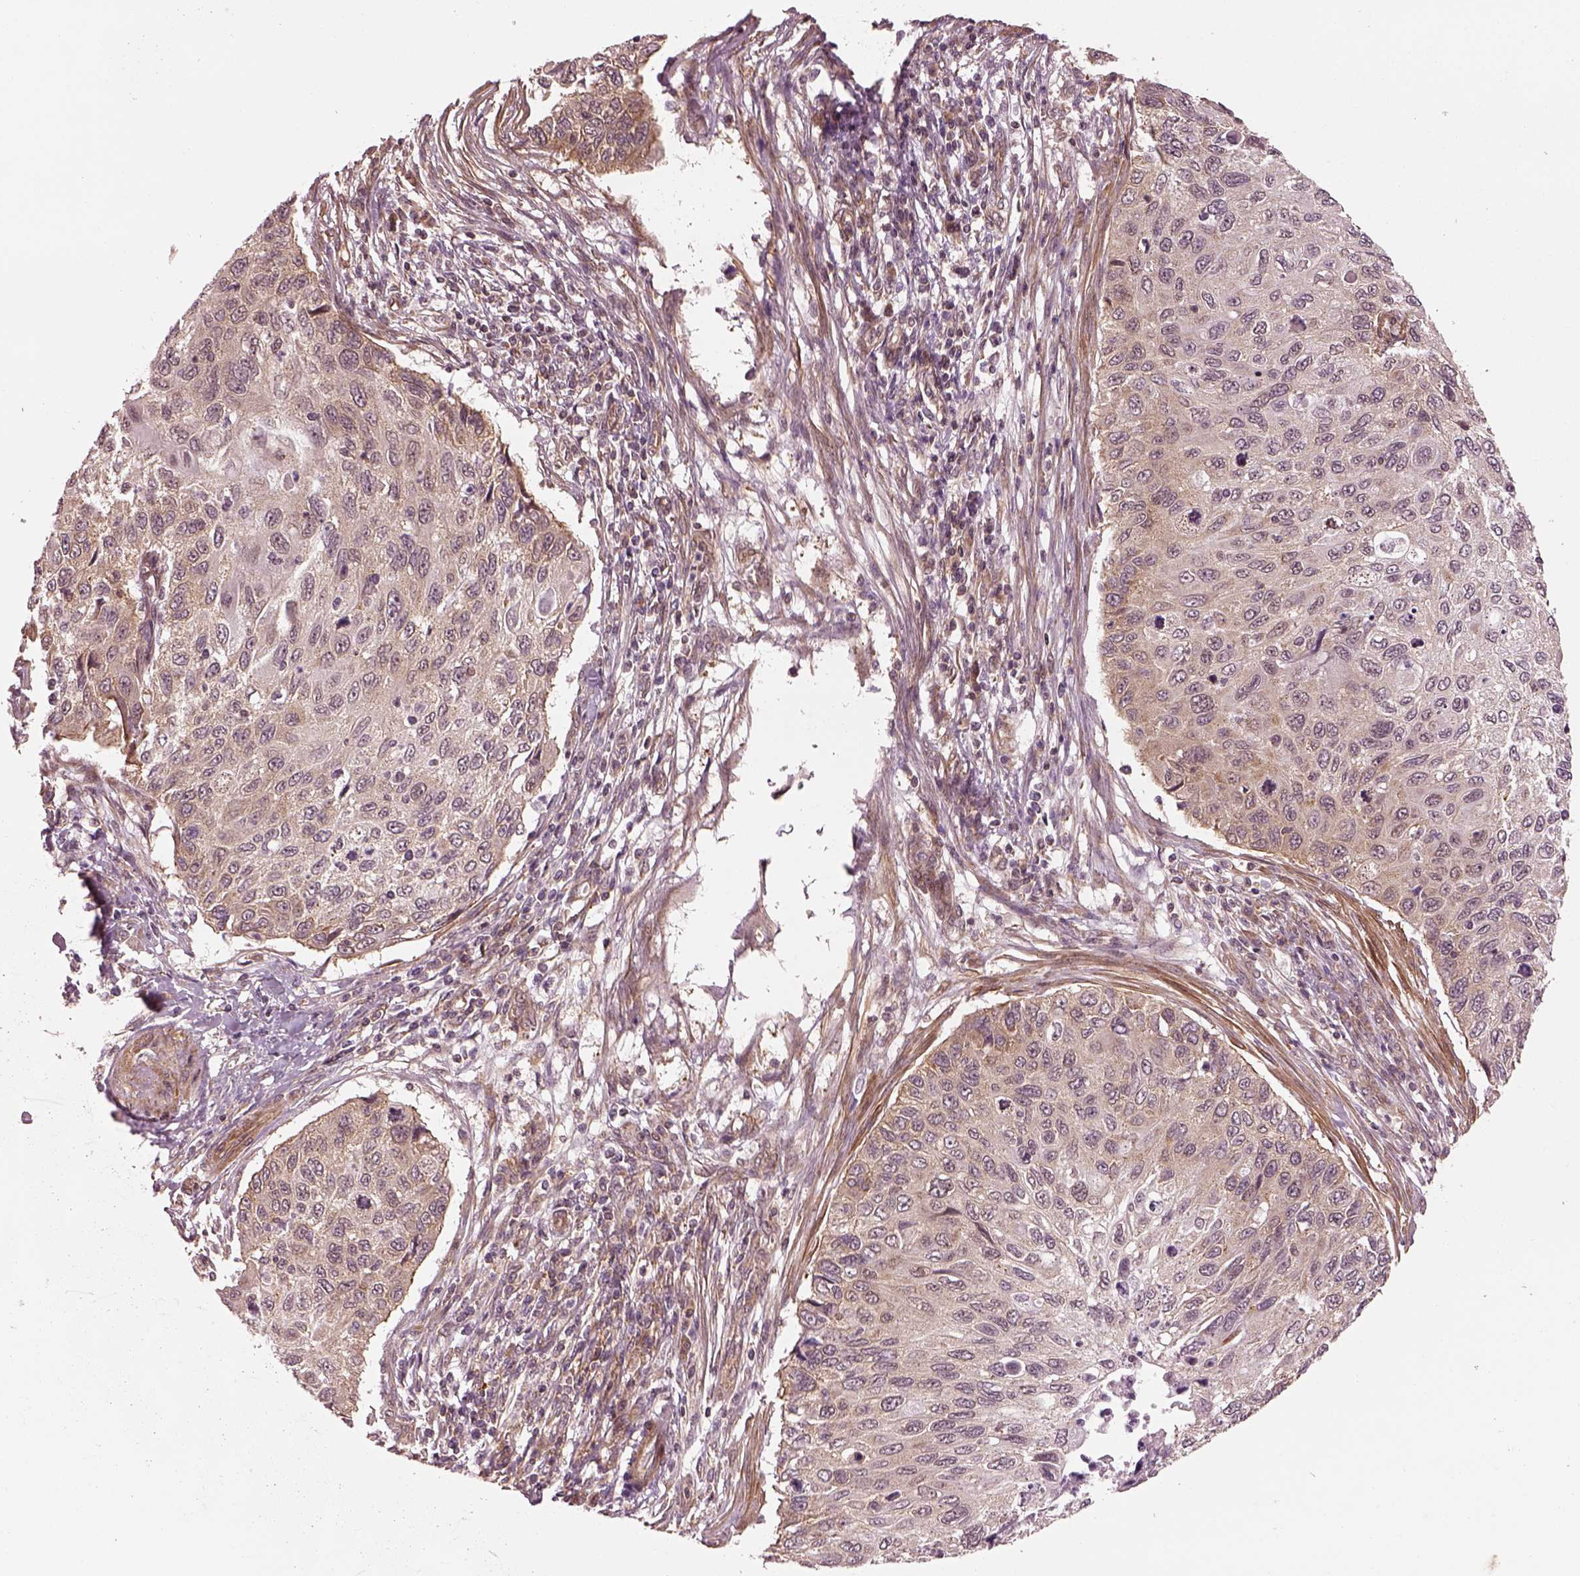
{"staining": {"intensity": "weak", "quantity": "<25%", "location": "cytoplasmic/membranous"}, "tissue": "cervical cancer", "cell_type": "Tumor cells", "image_type": "cancer", "snomed": [{"axis": "morphology", "description": "Squamous cell carcinoma, NOS"}, {"axis": "topography", "description": "Cervix"}], "caption": "Photomicrograph shows no protein staining in tumor cells of squamous cell carcinoma (cervical) tissue. (DAB (3,3'-diaminobenzidine) immunohistochemistry, high magnification).", "gene": "LSM14A", "patient": {"sex": "female", "age": 70}}